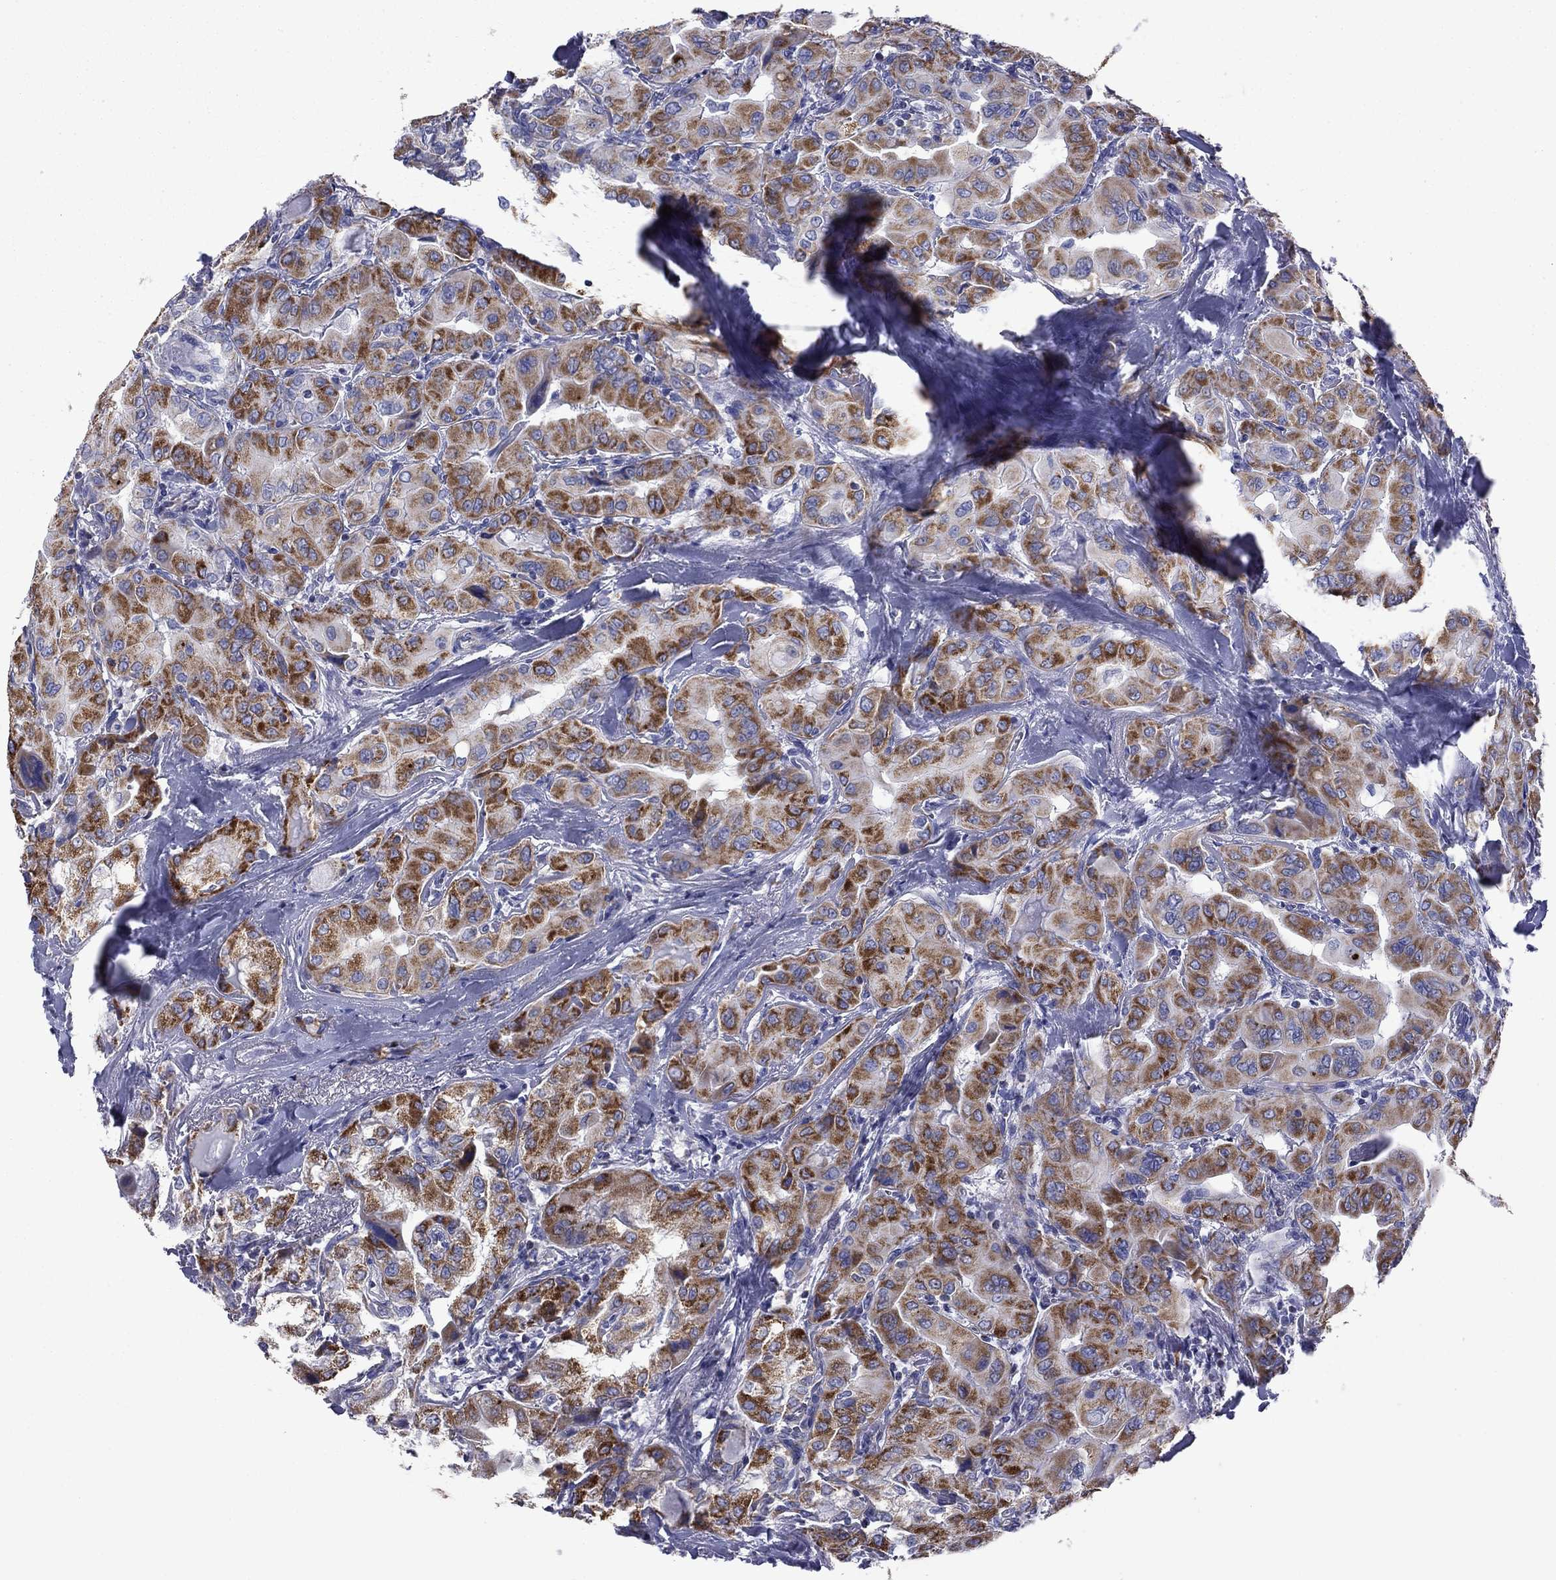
{"staining": {"intensity": "strong", "quantity": "25%-75%", "location": "cytoplasmic/membranous"}, "tissue": "thyroid cancer", "cell_type": "Tumor cells", "image_type": "cancer", "snomed": [{"axis": "morphology", "description": "Normal tissue, NOS"}, {"axis": "morphology", "description": "Papillary adenocarcinoma, NOS"}, {"axis": "topography", "description": "Thyroid gland"}], "caption": "This histopathology image shows IHC staining of papillary adenocarcinoma (thyroid), with high strong cytoplasmic/membranous expression in approximately 25%-75% of tumor cells.", "gene": "ACADSB", "patient": {"sex": "female", "age": 66}}